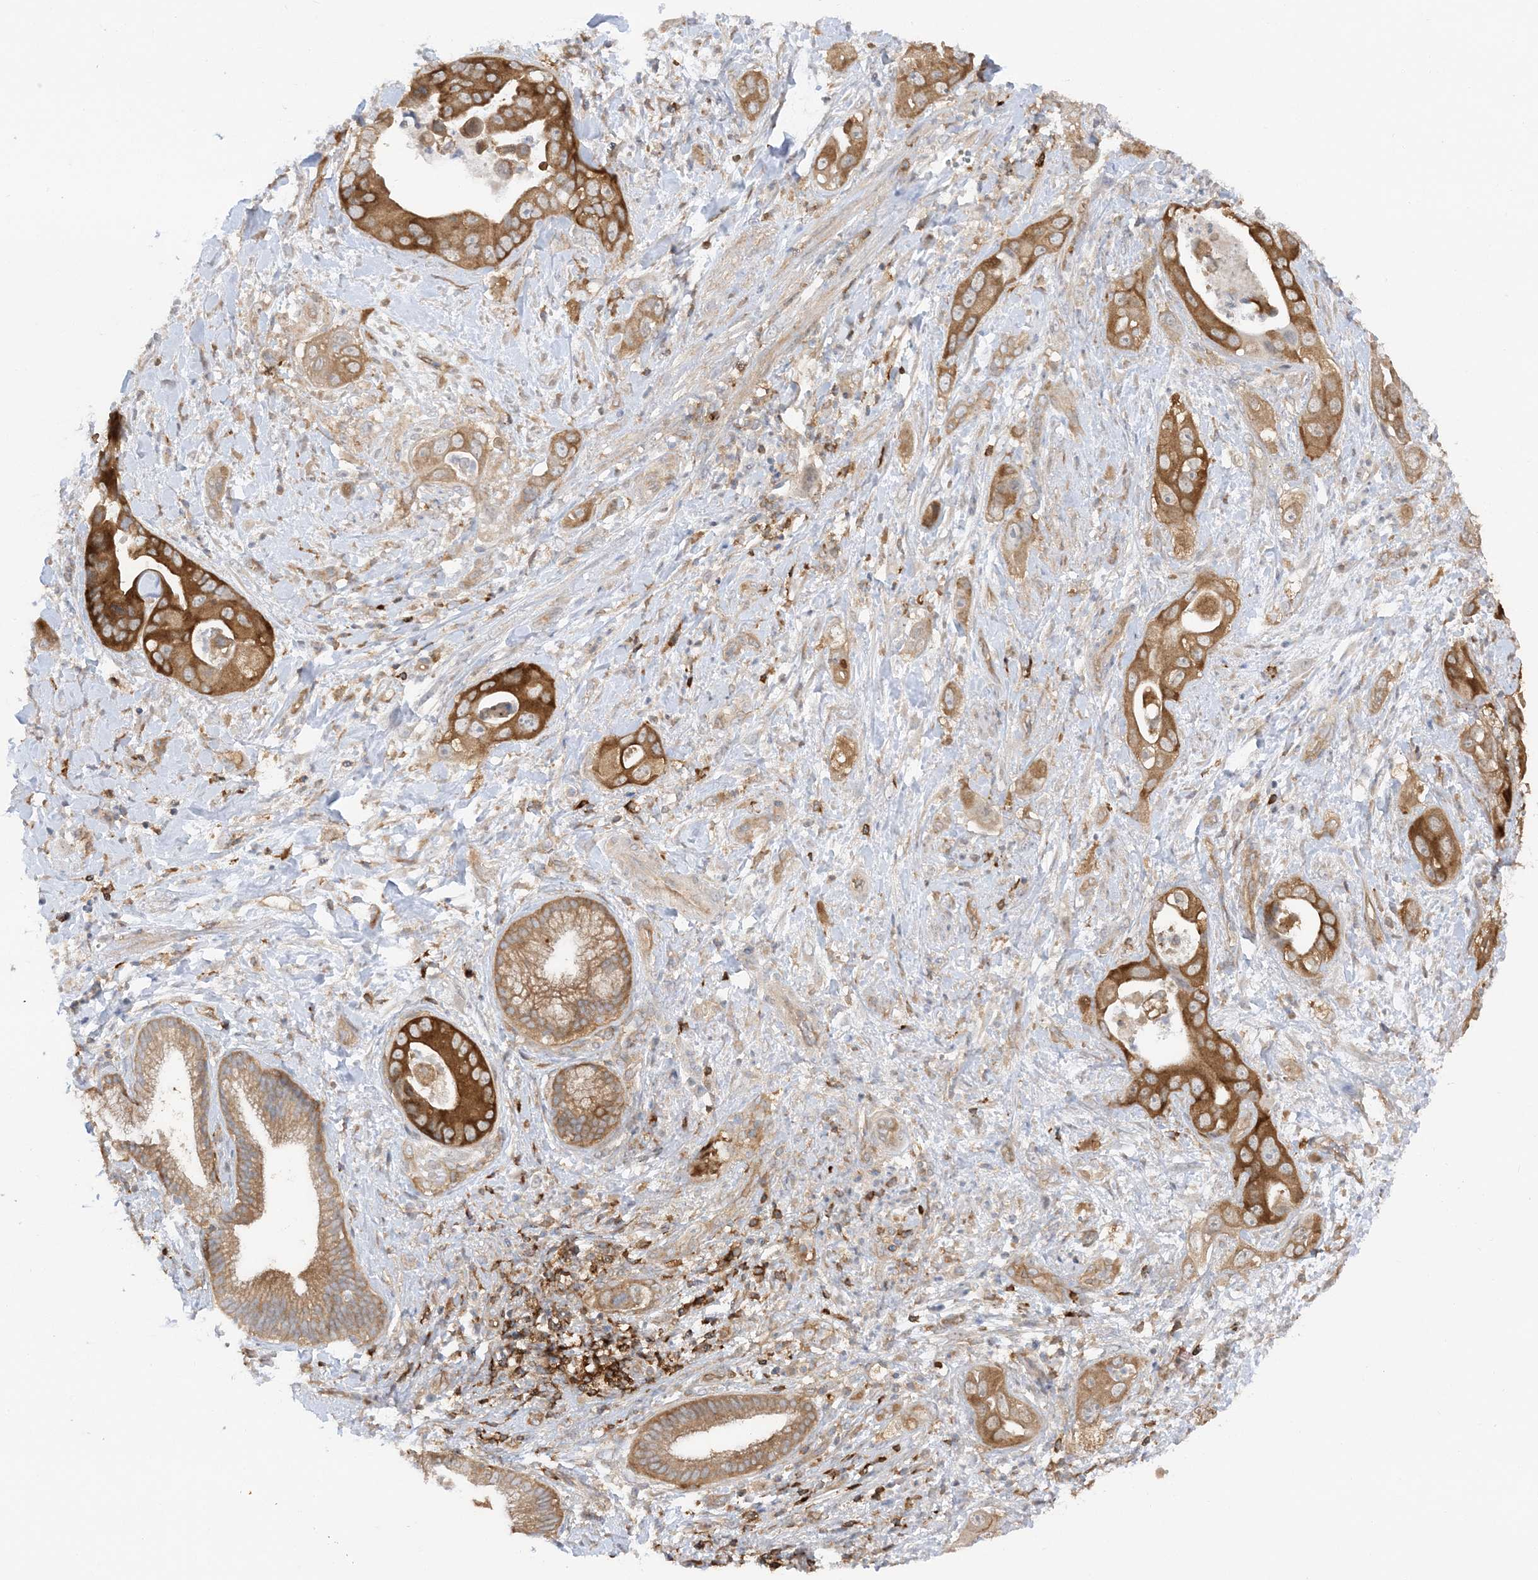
{"staining": {"intensity": "strong", "quantity": "25%-75%", "location": "cytoplasmic/membranous"}, "tissue": "pancreatic cancer", "cell_type": "Tumor cells", "image_type": "cancer", "snomed": [{"axis": "morphology", "description": "Adenocarcinoma, NOS"}, {"axis": "topography", "description": "Pancreas"}], "caption": "Immunohistochemistry (IHC) of pancreatic adenocarcinoma exhibits high levels of strong cytoplasmic/membranous staining in about 25%-75% of tumor cells. The staining is performed using DAB (3,3'-diaminobenzidine) brown chromogen to label protein expression. The nuclei are counter-stained blue using hematoxylin.", "gene": "PHACTR2", "patient": {"sex": "female", "age": 78}}